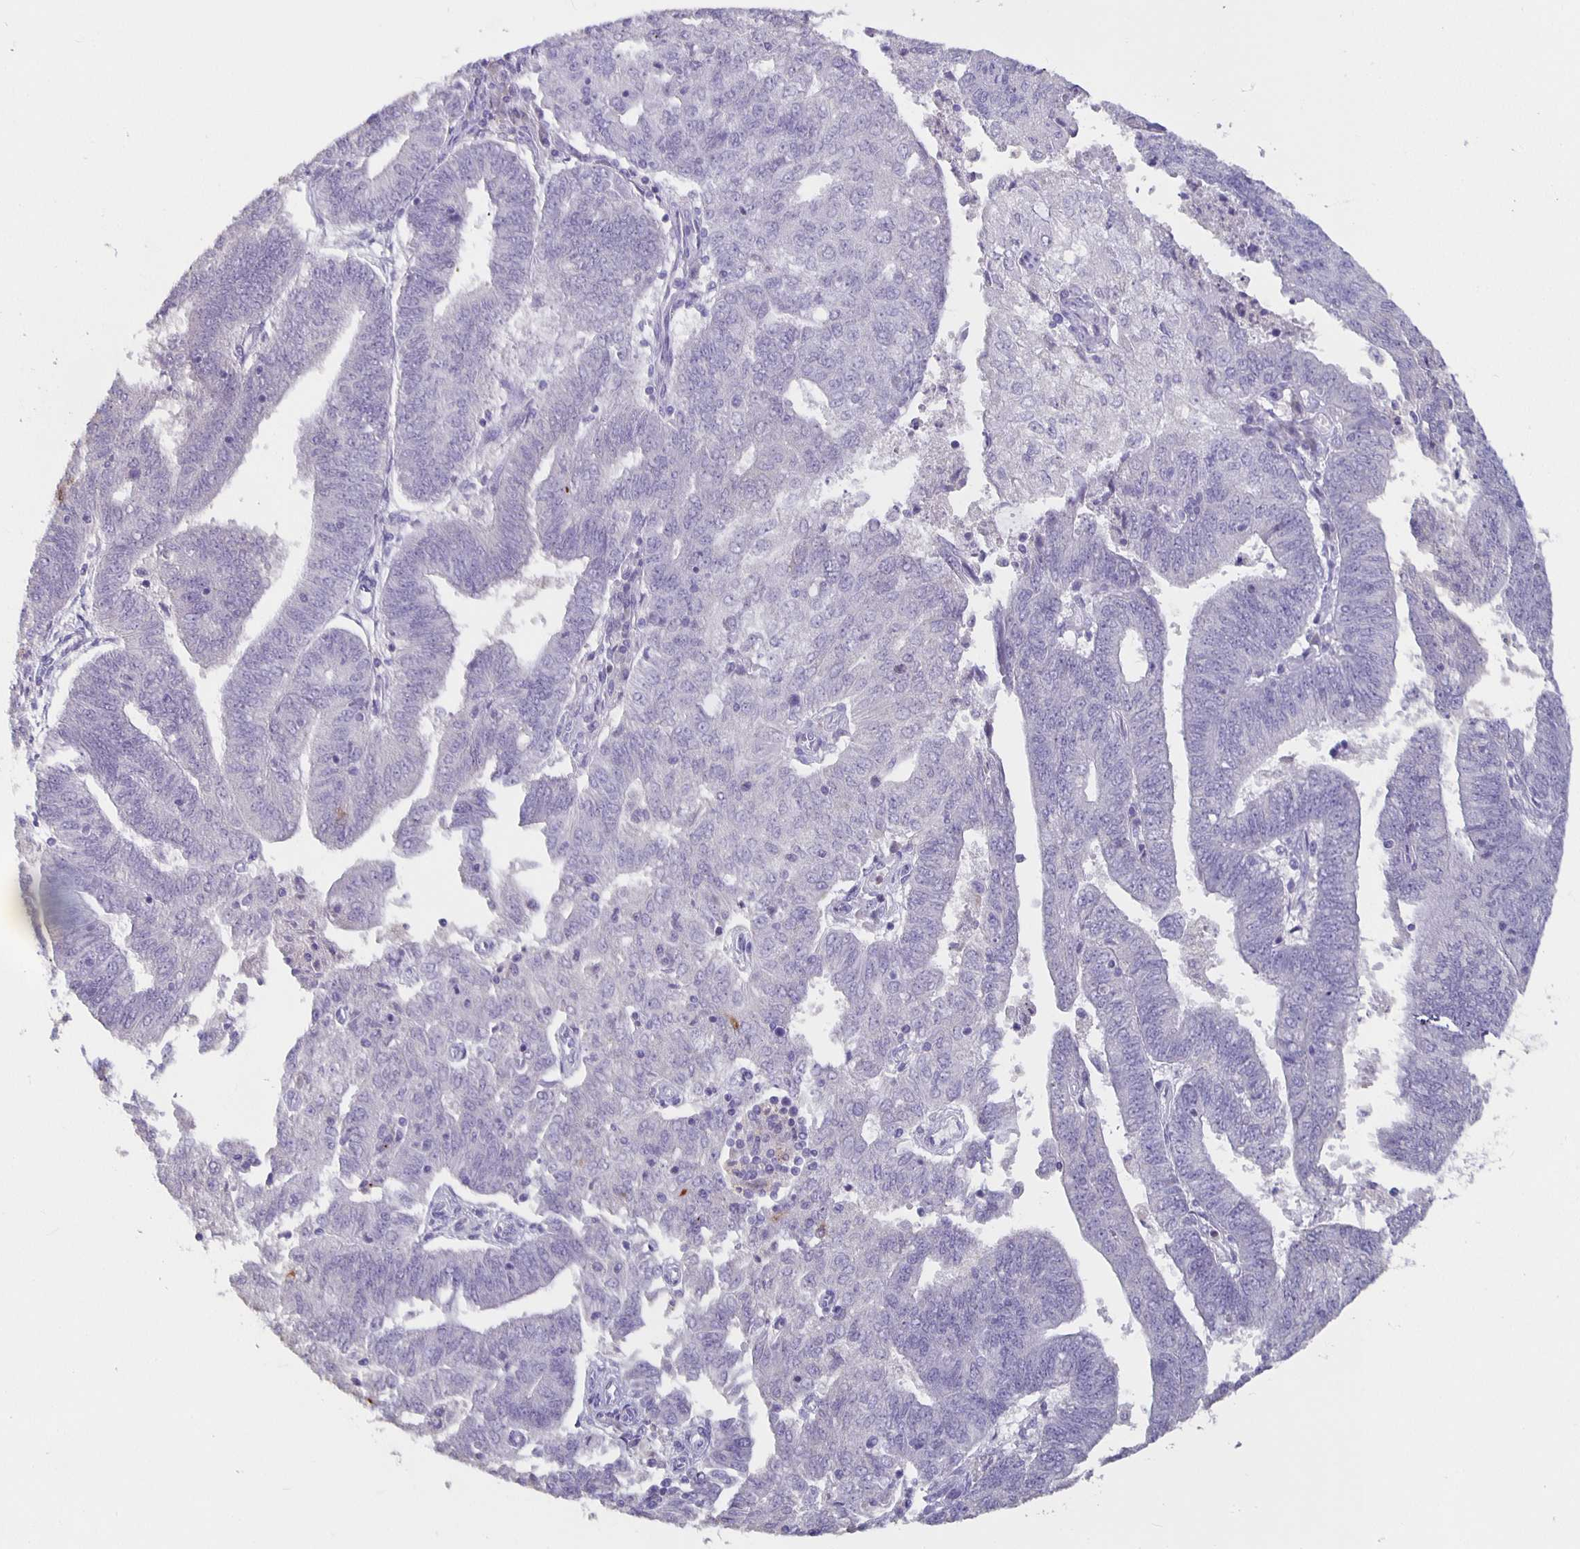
{"staining": {"intensity": "negative", "quantity": "none", "location": "none"}, "tissue": "endometrial cancer", "cell_type": "Tumor cells", "image_type": "cancer", "snomed": [{"axis": "morphology", "description": "Adenocarcinoma, NOS"}, {"axis": "topography", "description": "Endometrium"}], "caption": "IHC image of human adenocarcinoma (endometrial) stained for a protein (brown), which displays no expression in tumor cells.", "gene": "GPX4", "patient": {"sex": "female", "age": 82}}